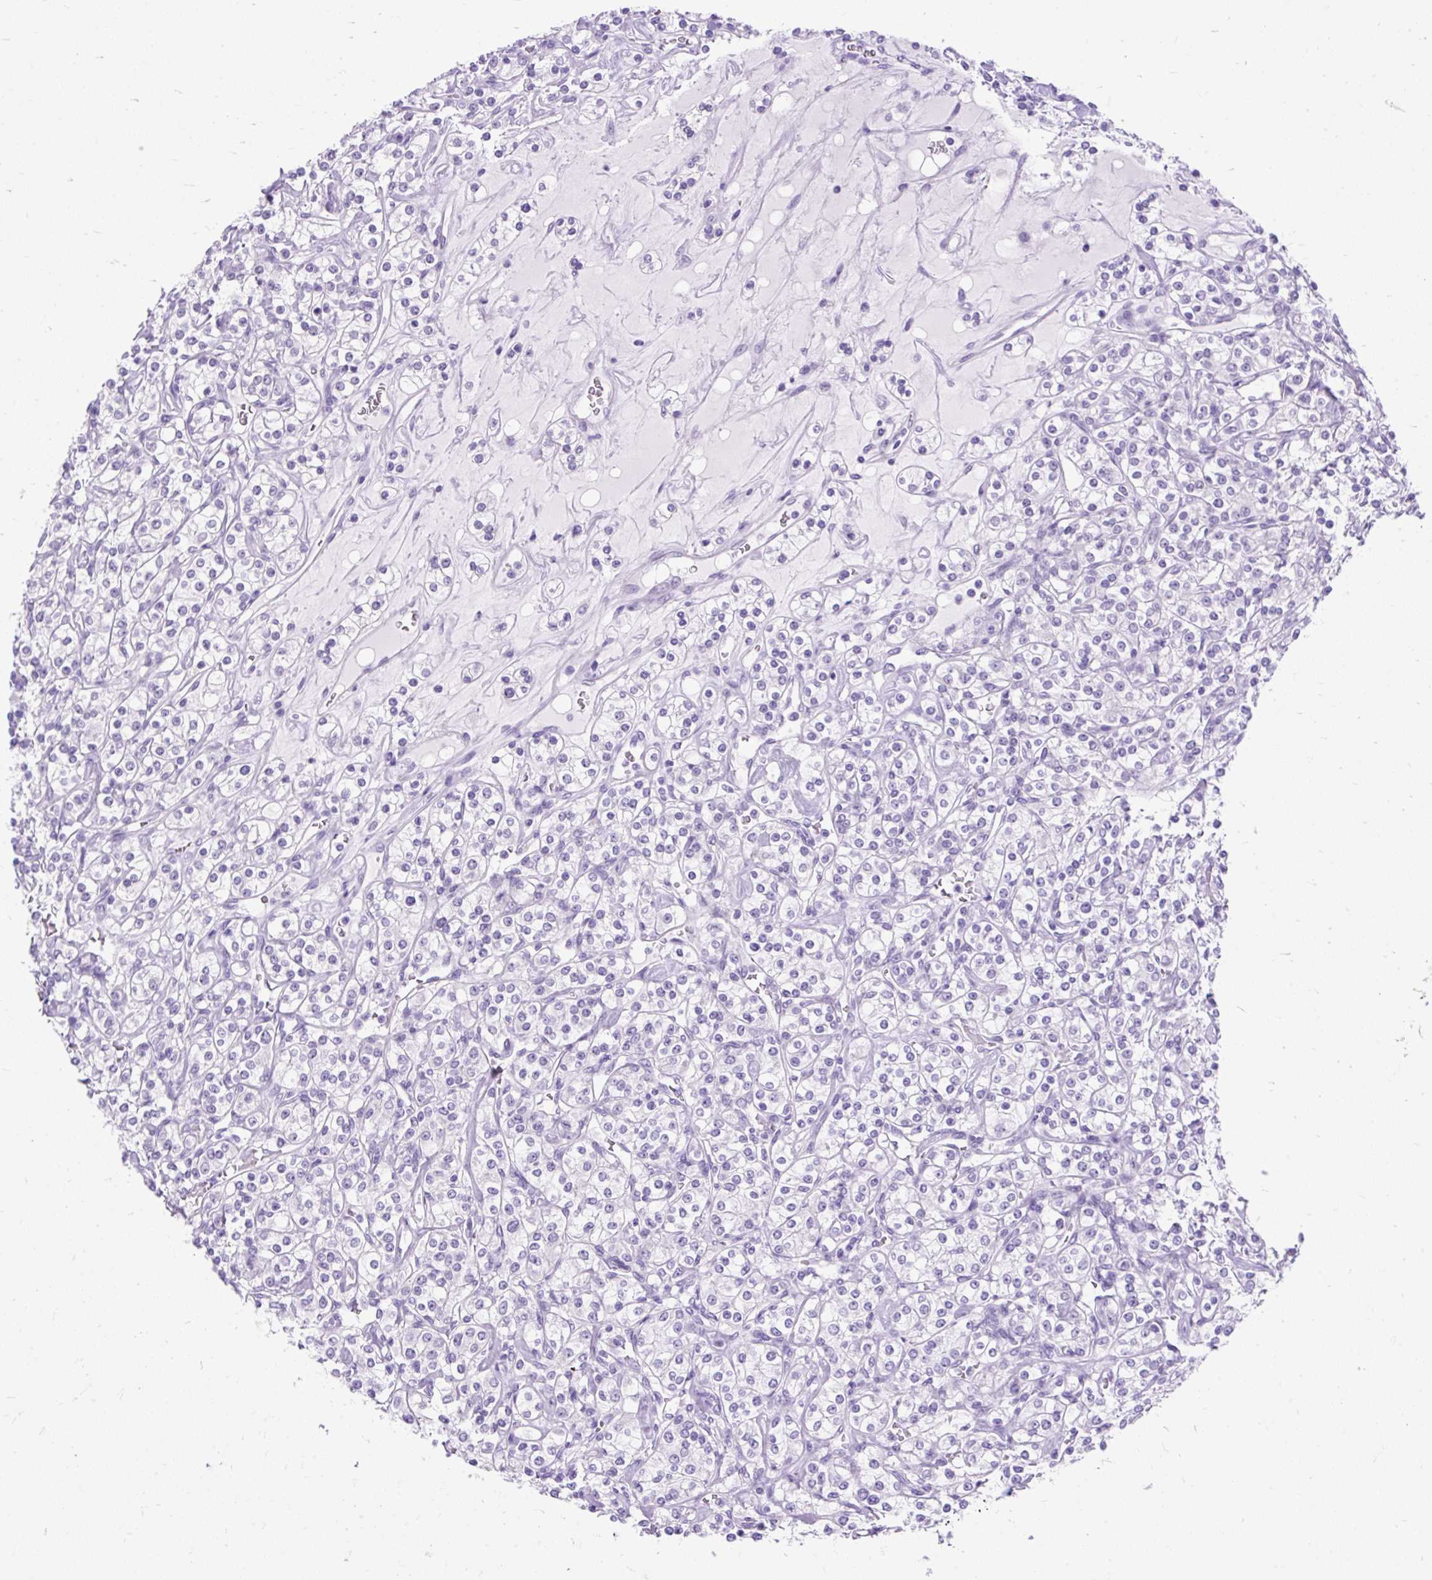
{"staining": {"intensity": "negative", "quantity": "none", "location": "none"}, "tissue": "renal cancer", "cell_type": "Tumor cells", "image_type": "cancer", "snomed": [{"axis": "morphology", "description": "Adenocarcinoma, NOS"}, {"axis": "topography", "description": "Kidney"}], "caption": "DAB (3,3'-diaminobenzidine) immunohistochemical staining of renal adenocarcinoma displays no significant positivity in tumor cells. (Stains: DAB IHC with hematoxylin counter stain, Microscopy: brightfield microscopy at high magnification).", "gene": "SCGB1A1", "patient": {"sex": "male", "age": 77}}